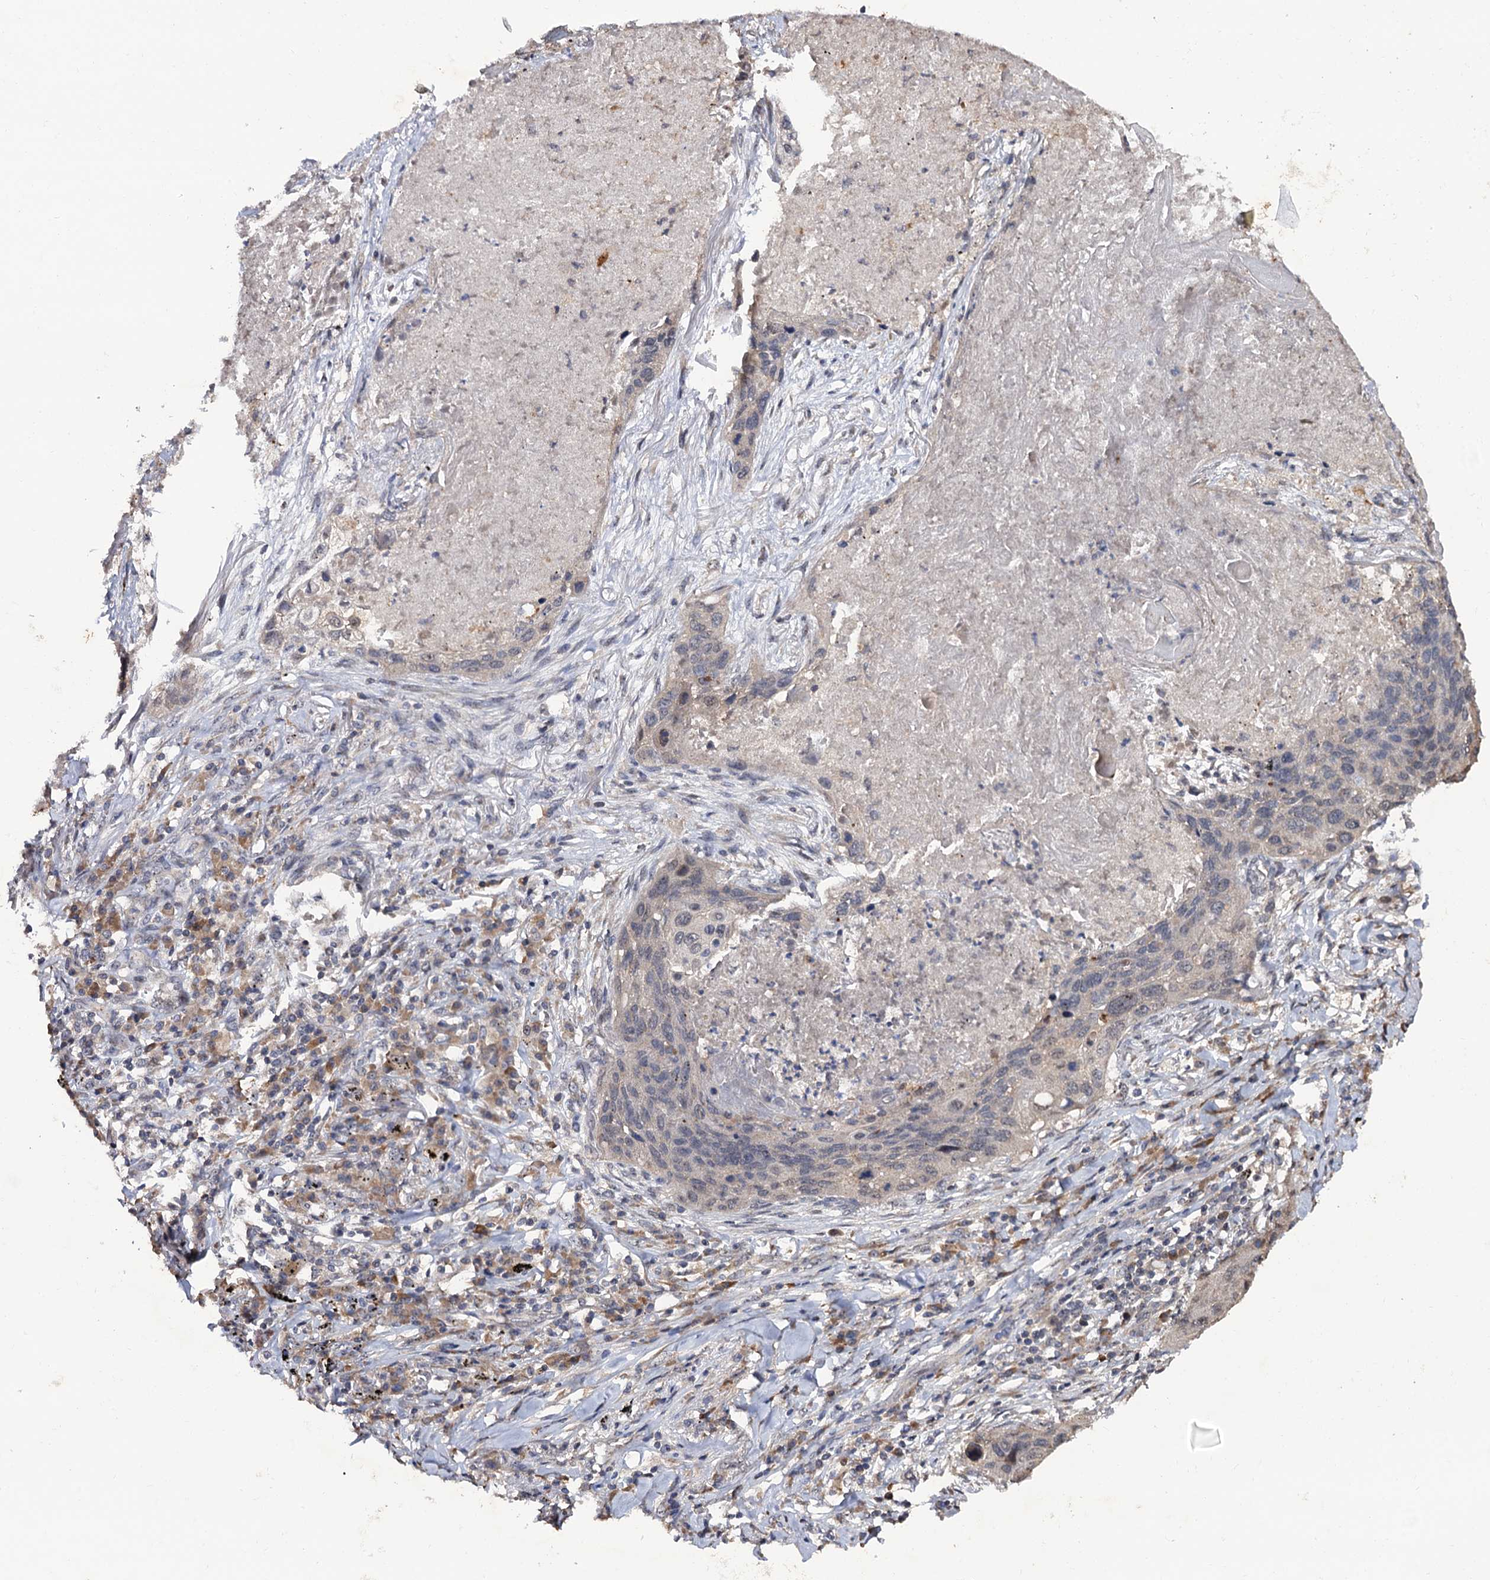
{"staining": {"intensity": "negative", "quantity": "none", "location": "none"}, "tissue": "lung cancer", "cell_type": "Tumor cells", "image_type": "cancer", "snomed": [{"axis": "morphology", "description": "Squamous cell carcinoma, NOS"}, {"axis": "topography", "description": "Lung"}], "caption": "Tumor cells show no significant protein positivity in lung cancer (squamous cell carcinoma).", "gene": "LRRC63", "patient": {"sex": "female", "age": 63}}